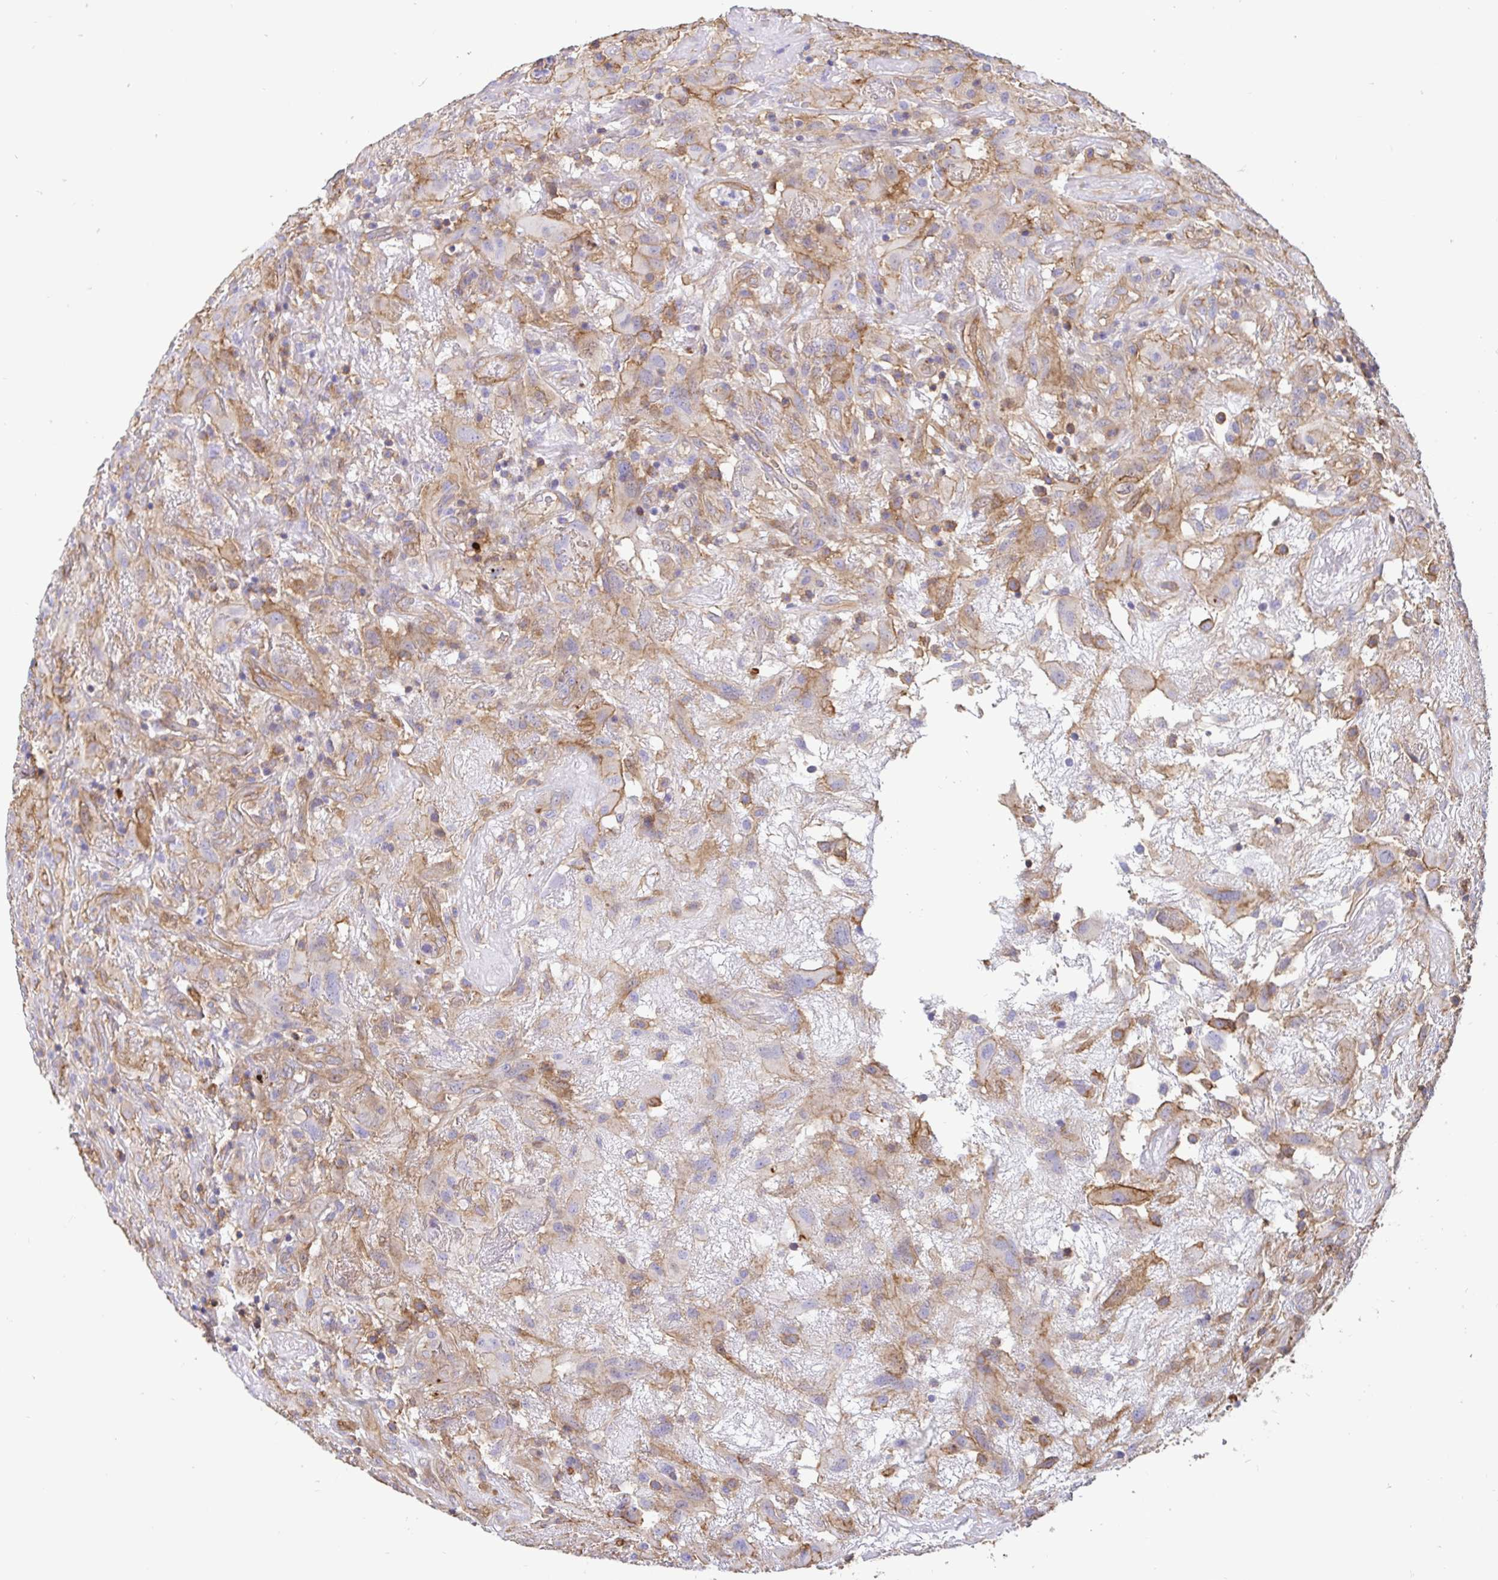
{"staining": {"intensity": "weak", "quantity": "<25%", "location": "cytoplasmic/membranous"}, "tissue": "glioma", "cell_type": "Tumor cells", "image_type": "cancer", "snomed": [{"axis": "morphology", "description": "Glioma, malignant, High grade"}, {"axis": "topography", "description": "Brain"}], "caption": "IHC image of human high-grade glioma (malignant) stained for a protein (brown), which displays no positivity in tumor cells.", "gene": "ANXA2", "patient": {"sex": "male", "age": 46}}